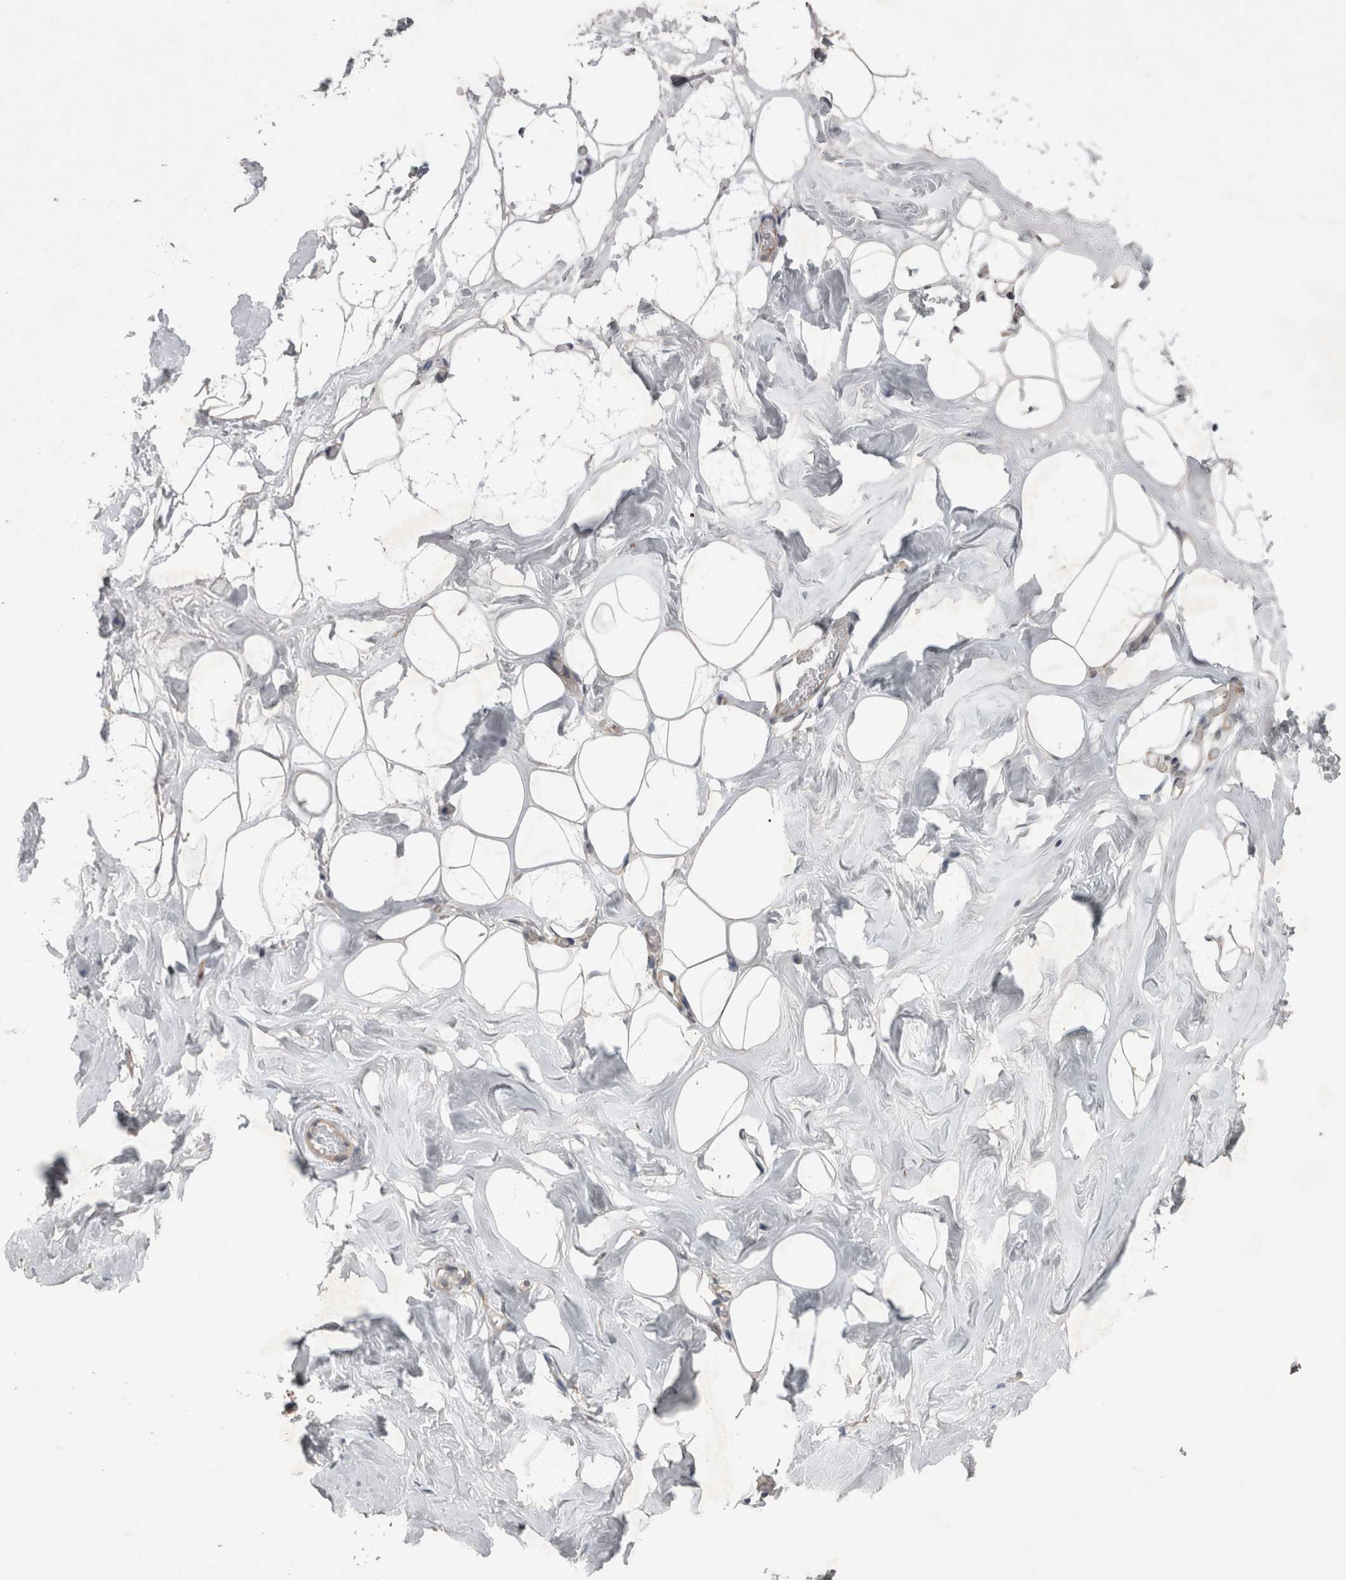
{"staining": {"intensity": "weak", "quantity": ">75%", "location": "cytoplasmic/membranous"}, "tissue": "adipose tissue", "cell_type": "Adipocytes", "image_type": "normal", "snomed": [{"axis": "morphology", "description": "Normal tissue, NOS"}, {"axis": "morphology", "description": "Fibrosis, NOS"}, {"axis": "topography", "description": "Breast"}, {"axis": "topography", "description": "Adipose tissue"}], "caption": "Weak cytoplasmic/membranous protein expression is seen in about >75% of adipocytes in adipose tissue.", "gene": "DDX6", "patient": {"sex": "female", "age": 39}}